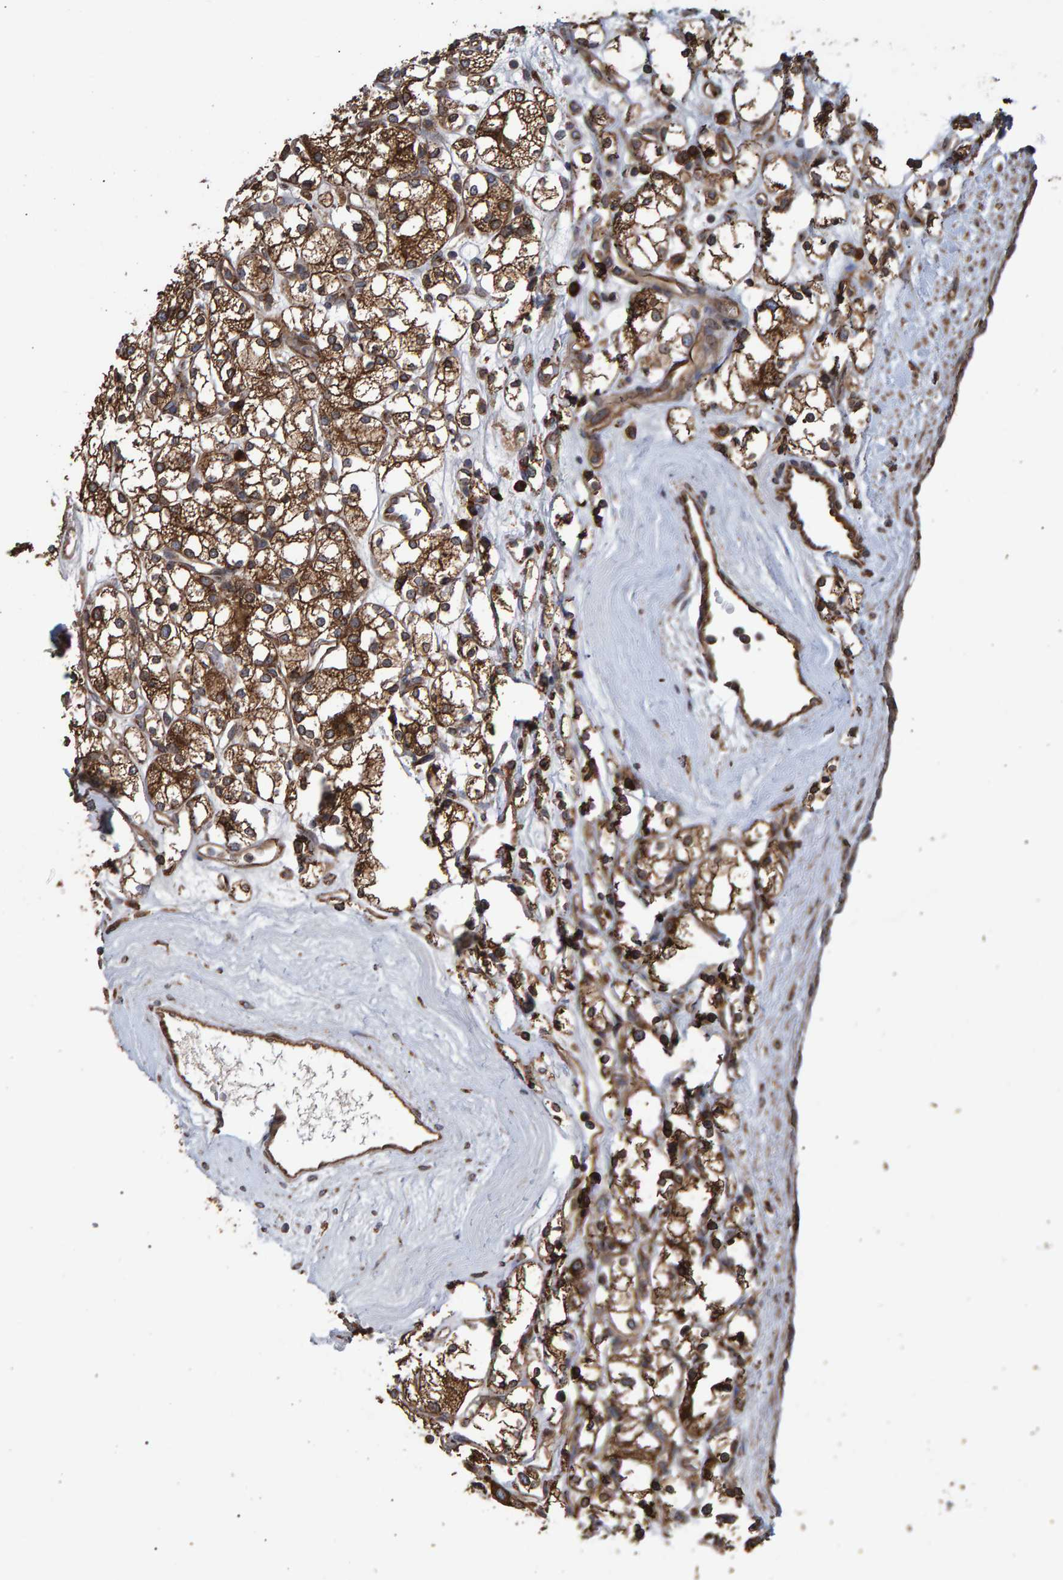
{"staining": {"intensity": "moderate", "quantity": ">75%", "location": "cytoplasmic/membranous"}, "tissue": "renal cancer", "cell_type": "Tumor cells", "image_type": "cancer", "snomed": [{"axis": "morphology", "description": "Adenocarcinoma, NOS"}, {"axis": "topography", "description": "Kidney"}], "caption": "Immunohistochemistry micrograph of adenocarcinoma (renal) stained for a protein (brown), which reveals medium levels of moderate cytoplasmic/membranous expression in about >75% of tumor cells.", "gene": "FAM117A", "patient": {"sex": "male", "age": 77}}